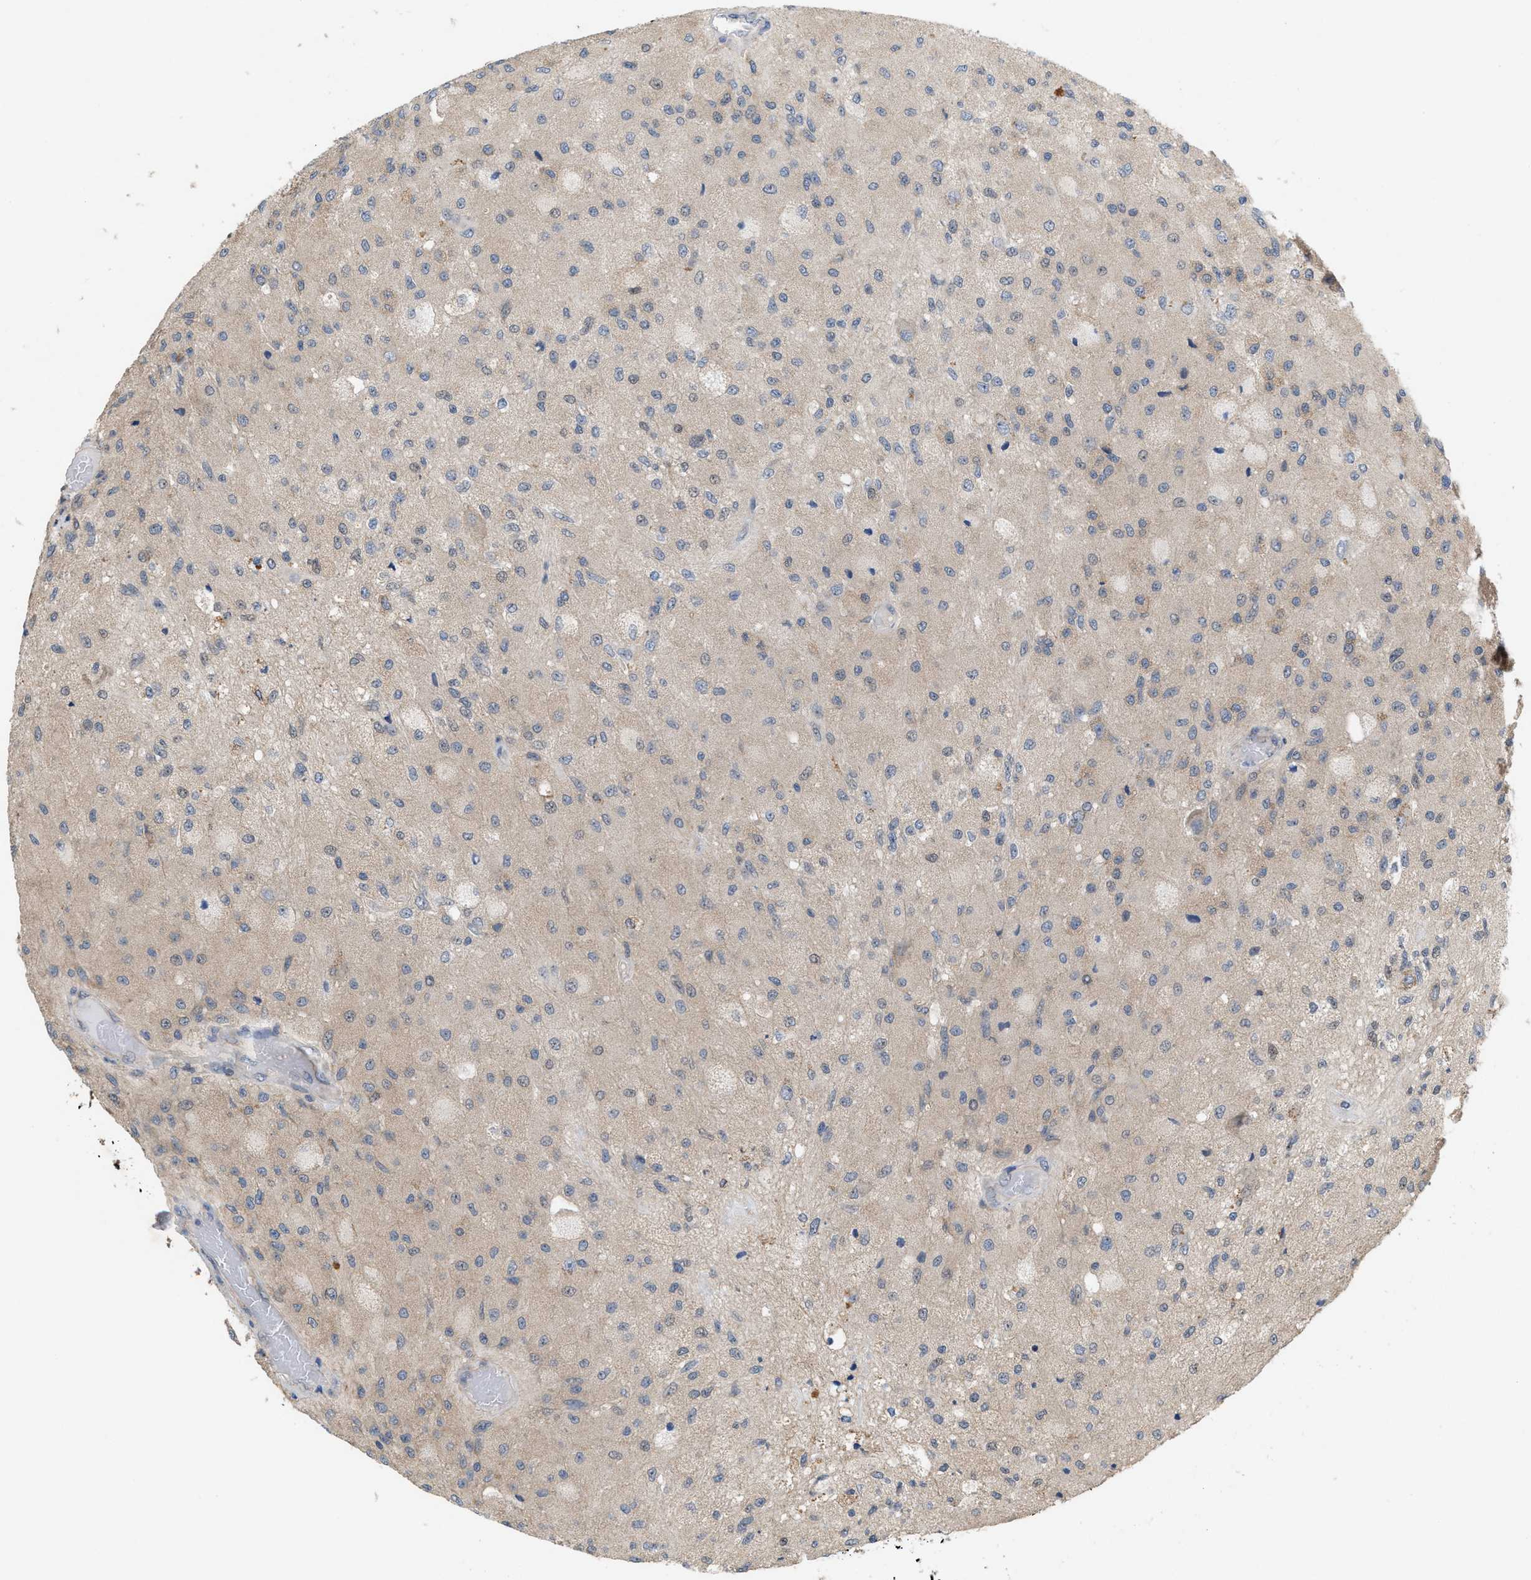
{"staining": {"intensity": "negative", "quantity": "none", "location": "none"}, "tissue": "glioma", "cell_type": "Tumor cells", "image_type": "cancer", "snomed": [{"axis": "morphology", "description": "Normal tissue, NOS"}, {"axis": "morphology", "description": "Glioma, malignant, High grade"}, {"axis": "topography", "description": "Cerebral cortex"}], "caption": "Malignant glioma (high-grade) was stained to show a protein in brown. There is no significant positivity in tumor cells.", "gene": "MFSD6", "patient": {"sex": "male", "age": 77}}